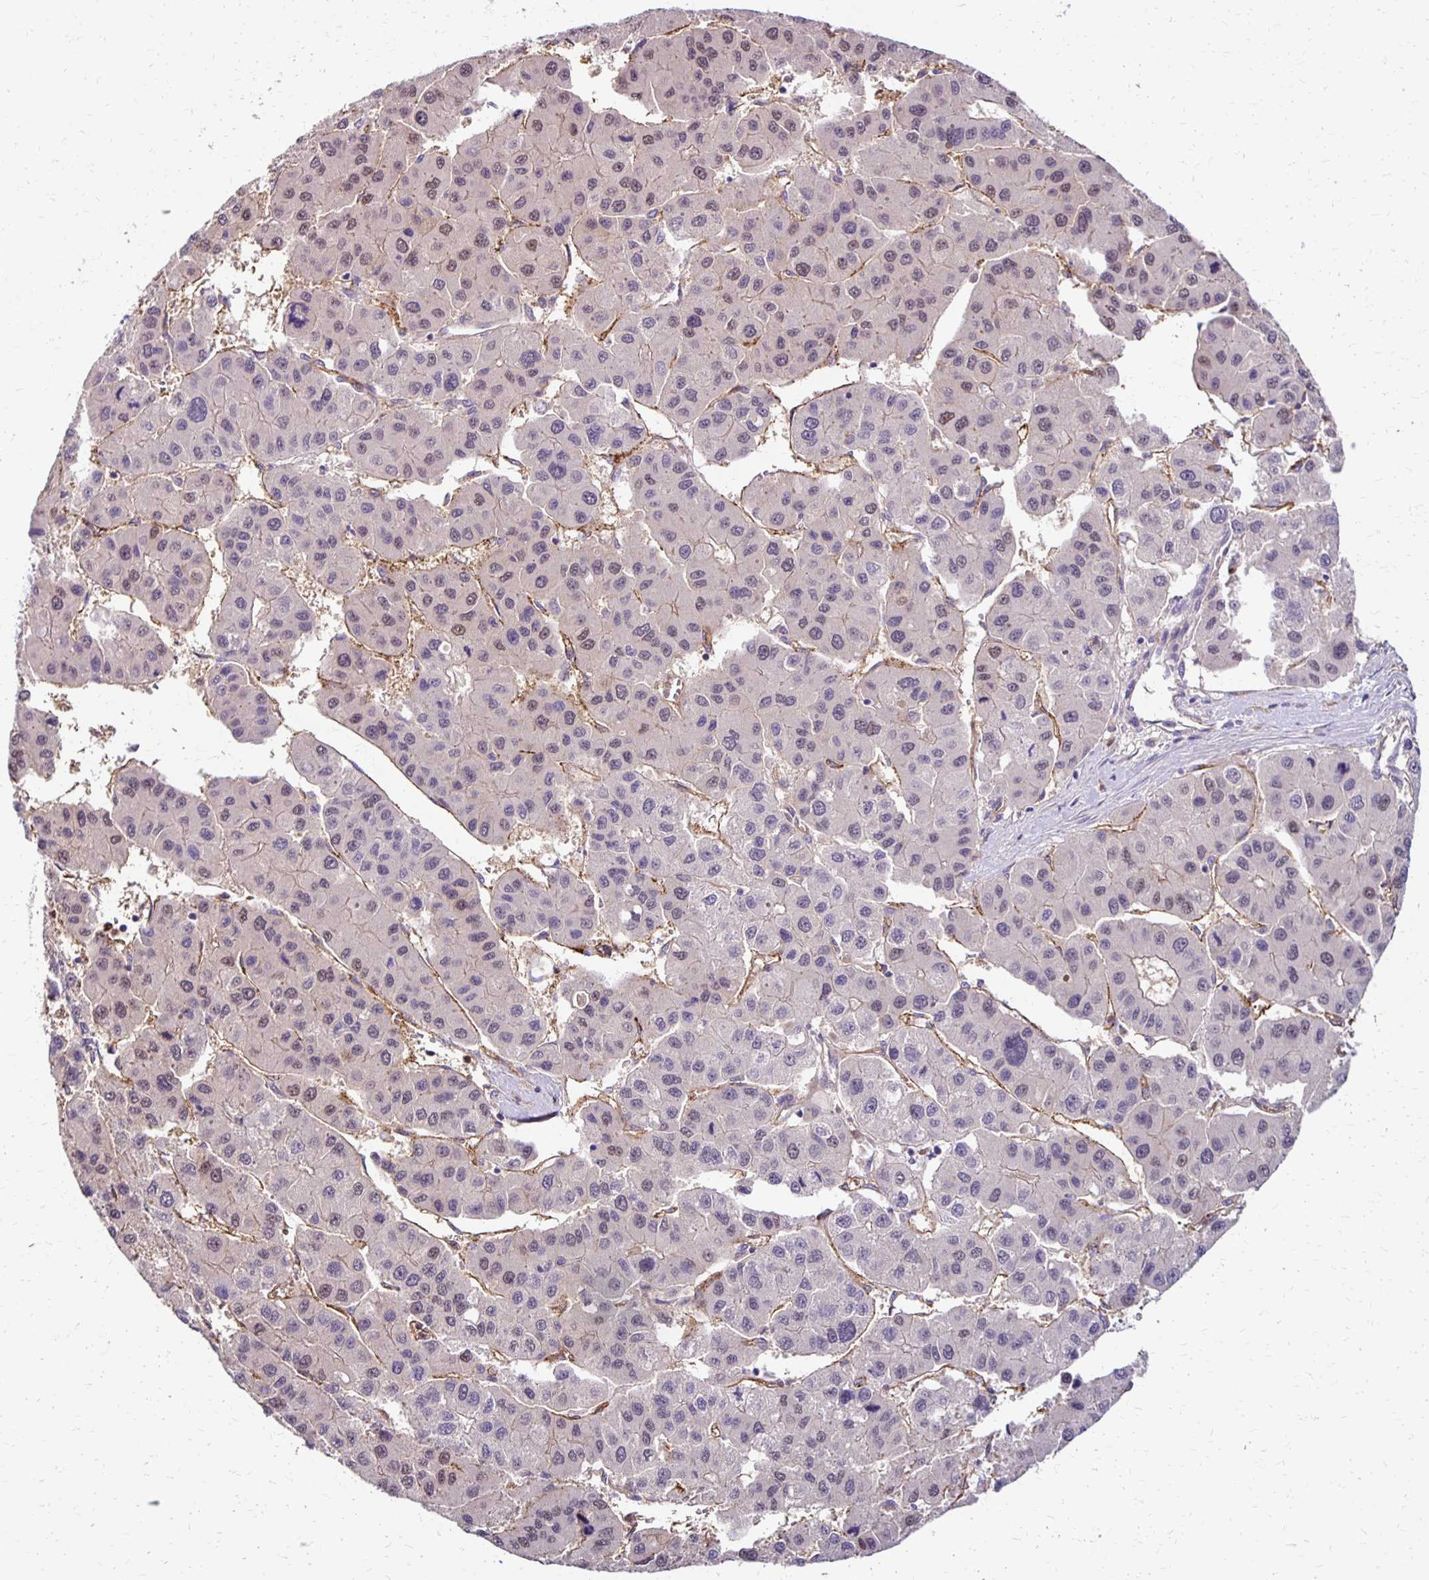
{"staining": {"intensity": "weak", "quantity": "25%-75%", "location": "nuclear"}, "tissue": "liver cancer", "cell_type": "Tumor cells", "image_type": "cancer", "snomed": [{"axis": "morphology", "description": "Carcinoma, Hepatocellular, NOS"}, {"axis": "topography", "description": "Liver"}], "caption": "This photomicrograph displays immunohistochemistry staining of human liver cancer (hepatocellular carcinoma), with low weak nuclear positivity in about 25%-75% of tumor cells.", "gene": "TTYH1", "patient": {"sex": "male", "age": 73}}